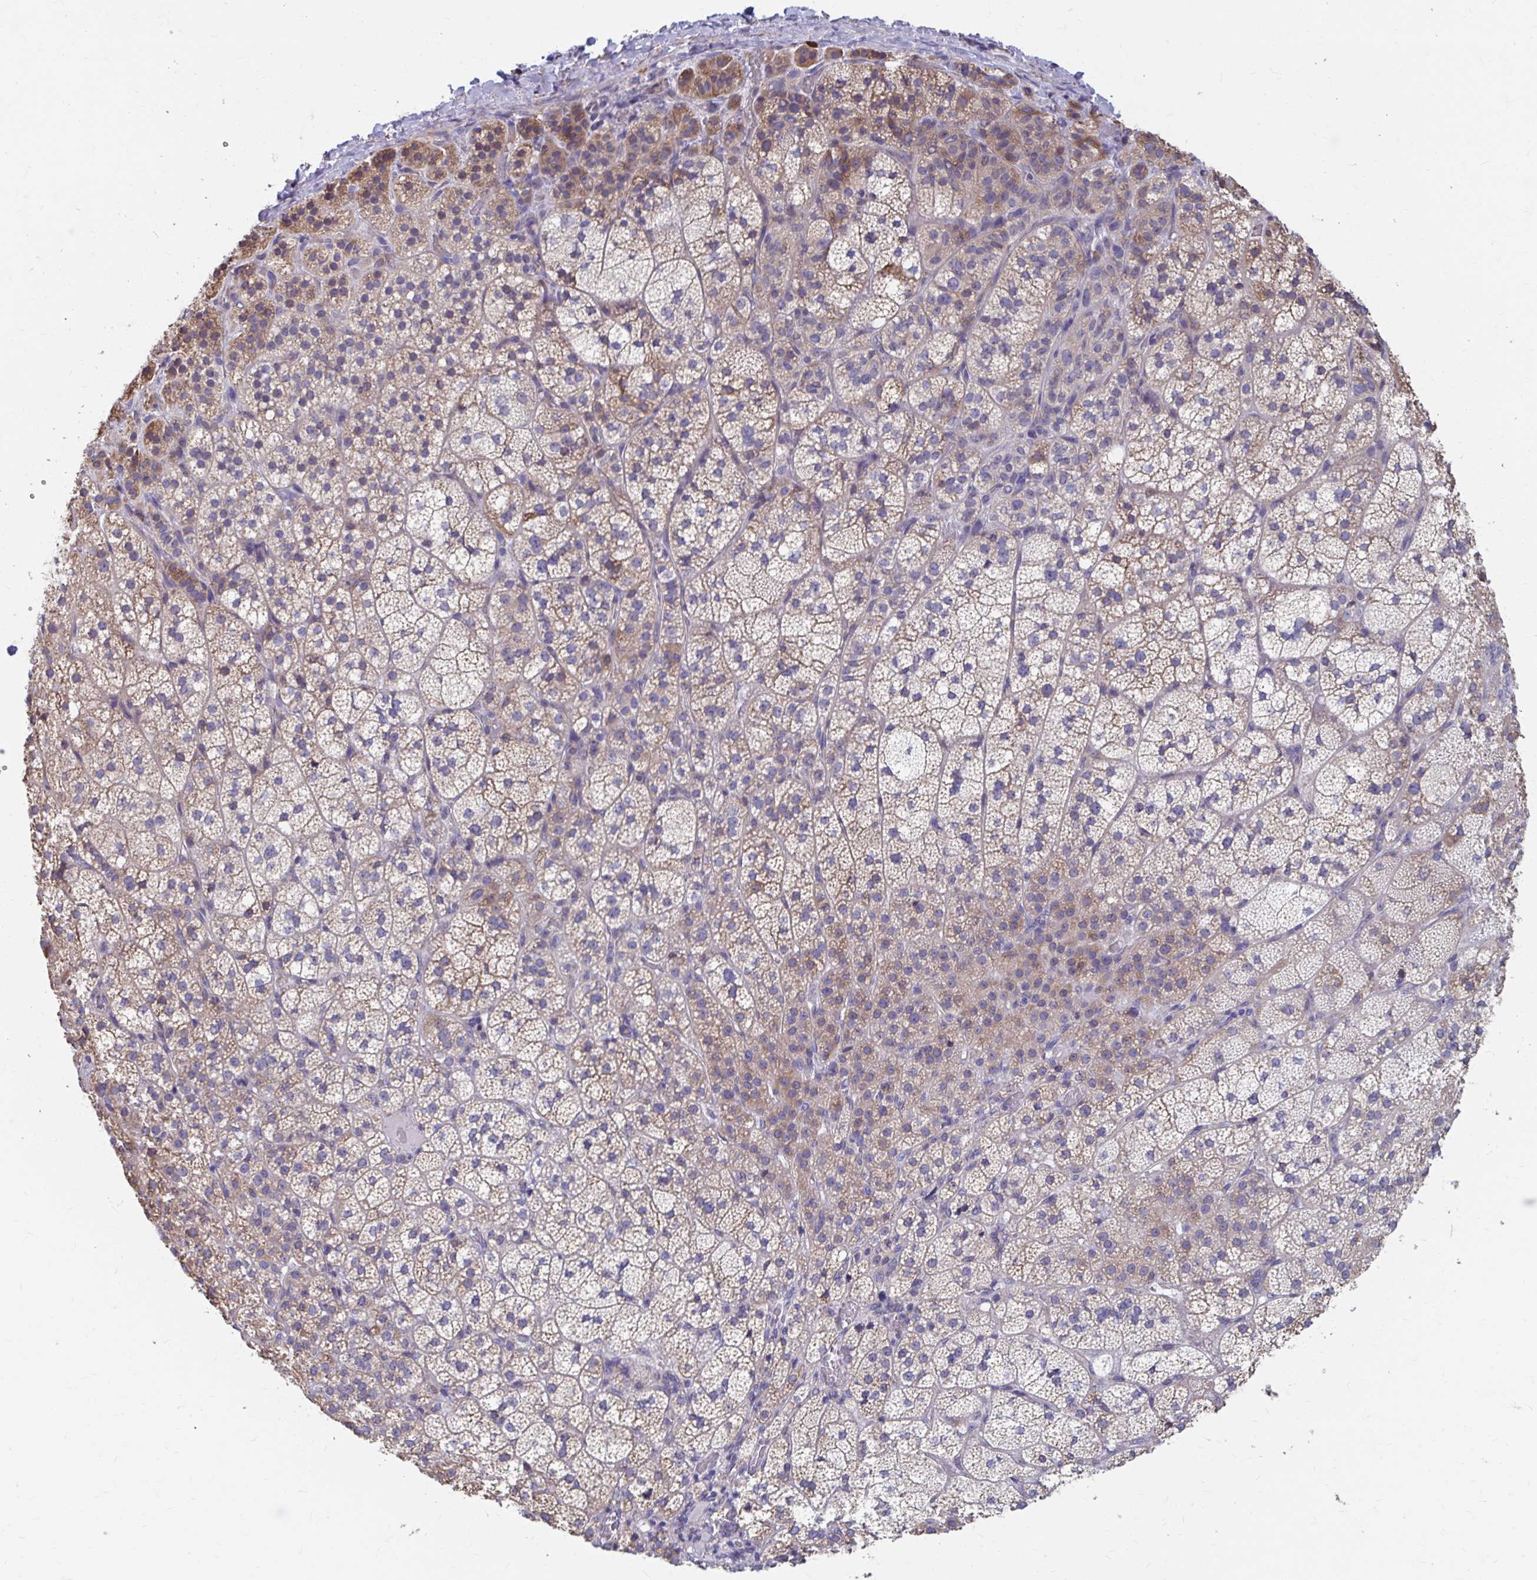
{"staining": {"intensity": "moderate", "quantity": "25%-75%", "location": "cytoplasmic/membranous"}, "tissue": "adrenal gland", "cell_type": "Glandular cells", "image_type": "normal", "snomed": [{"axis": "morphology", "description": "Normal tissue, NOS"}, {"axis": "topography", "description": "Adrenal gland"}], "caption": "This photomicrograph displays IHC staining of benign human adrenal gland, with medium moderate cytoplasmic/membranous positivity in approximately 25%-75% of glandular cells.", "gene": "FKBP2", "patient": {"sex": "female", "age": 60}}